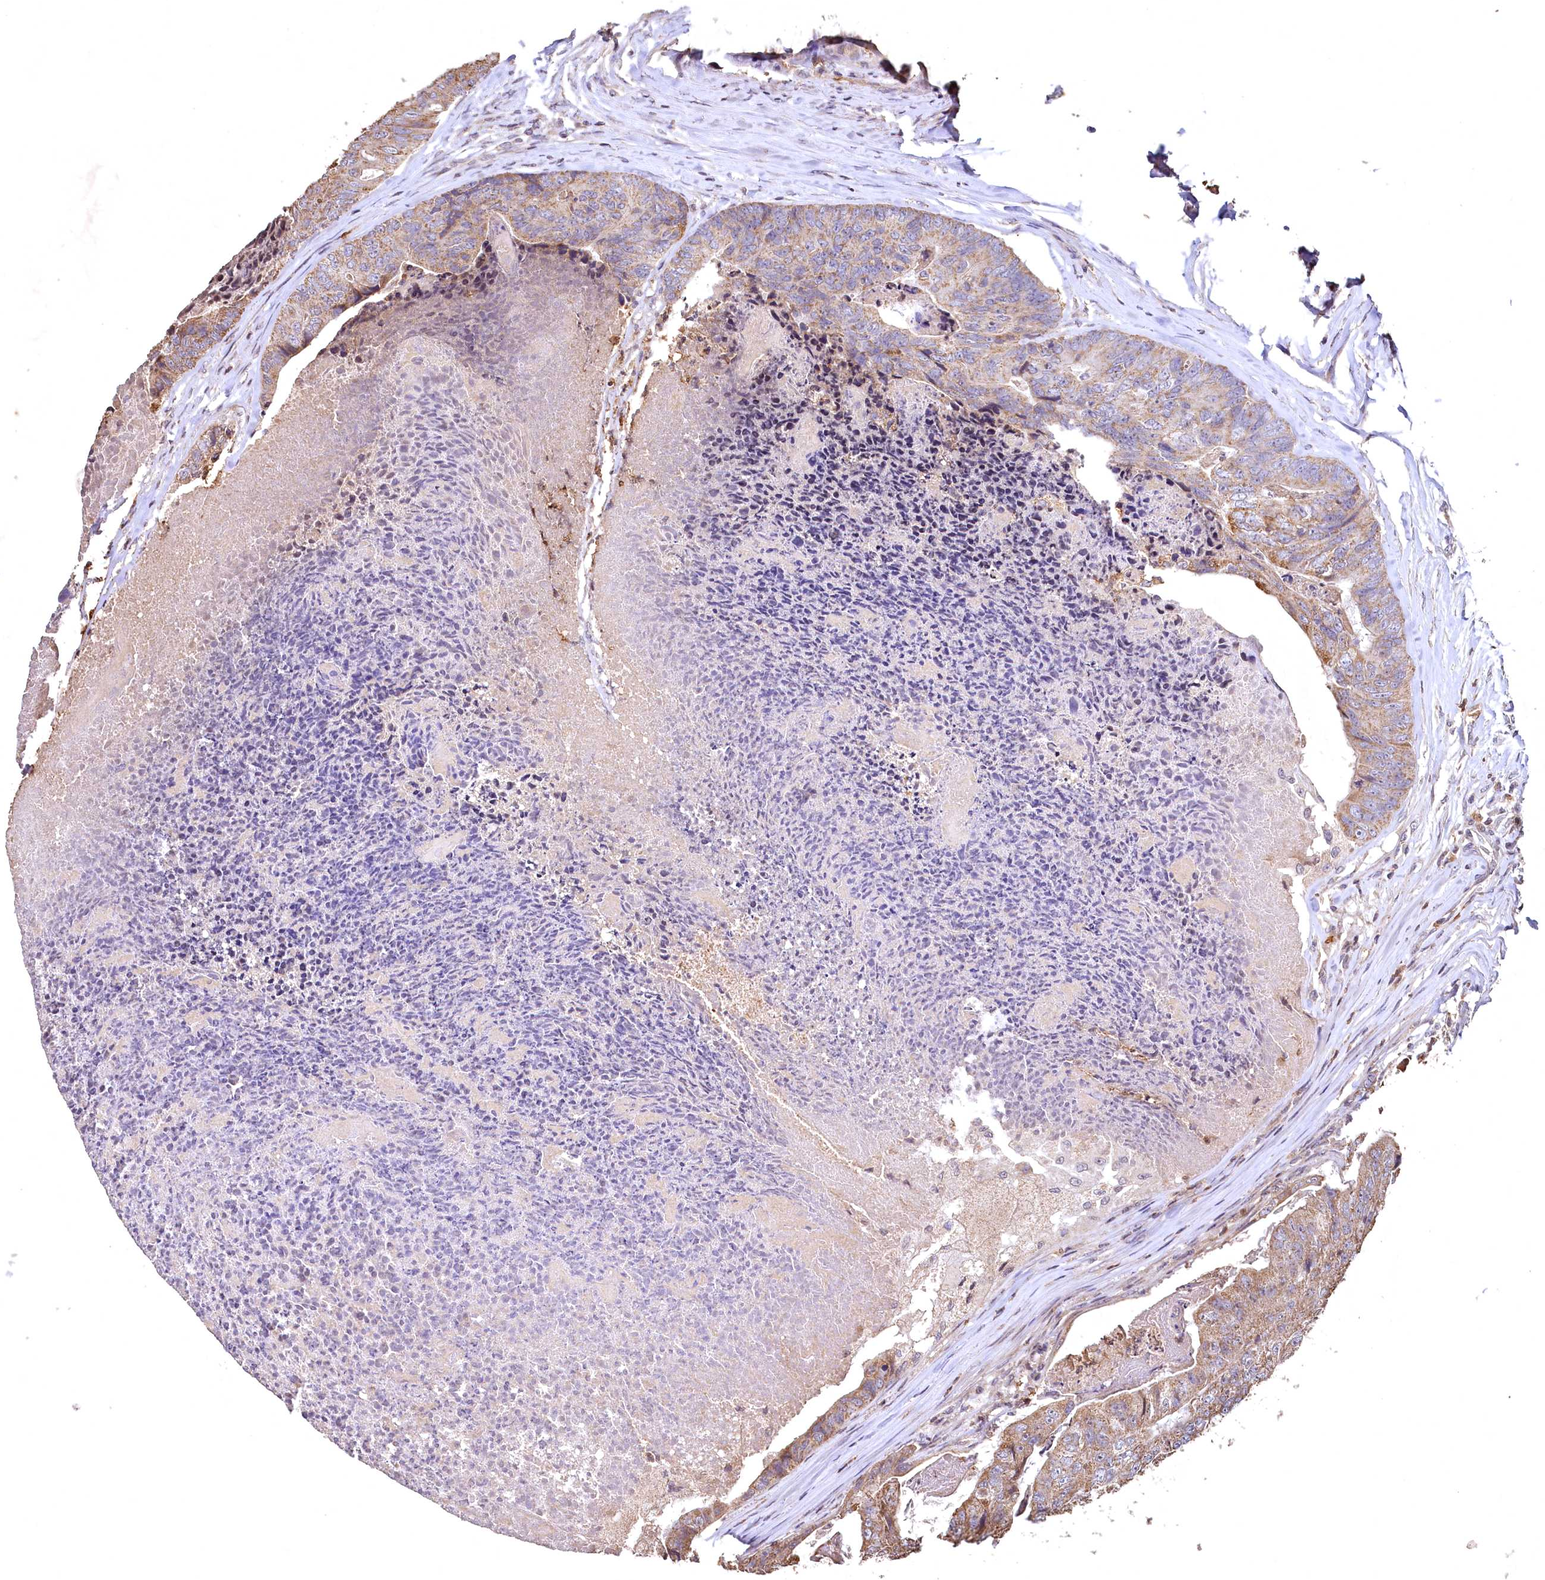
{"staining": {"intensity": "weak", "quantity": ">75%", "location": "cytoplasmic/membranous"}, "tissue": "colorectal cancer", "cell_type": "Tumor cells", "image_type": "cancer", "snomed": [{"axis": "morphology", "description": "Adenocarcinoma, NOS"}, {"axis": "topography", "description": "Colon"}], "caption": "IHC of human adenocarcinoma (colorectal) shows low levels of weak cytoplasmic/membranous staining in approximately >75% of tumor cells.", "gene": "SPTA1", "patient": {"sex": "female", "age": 67}}